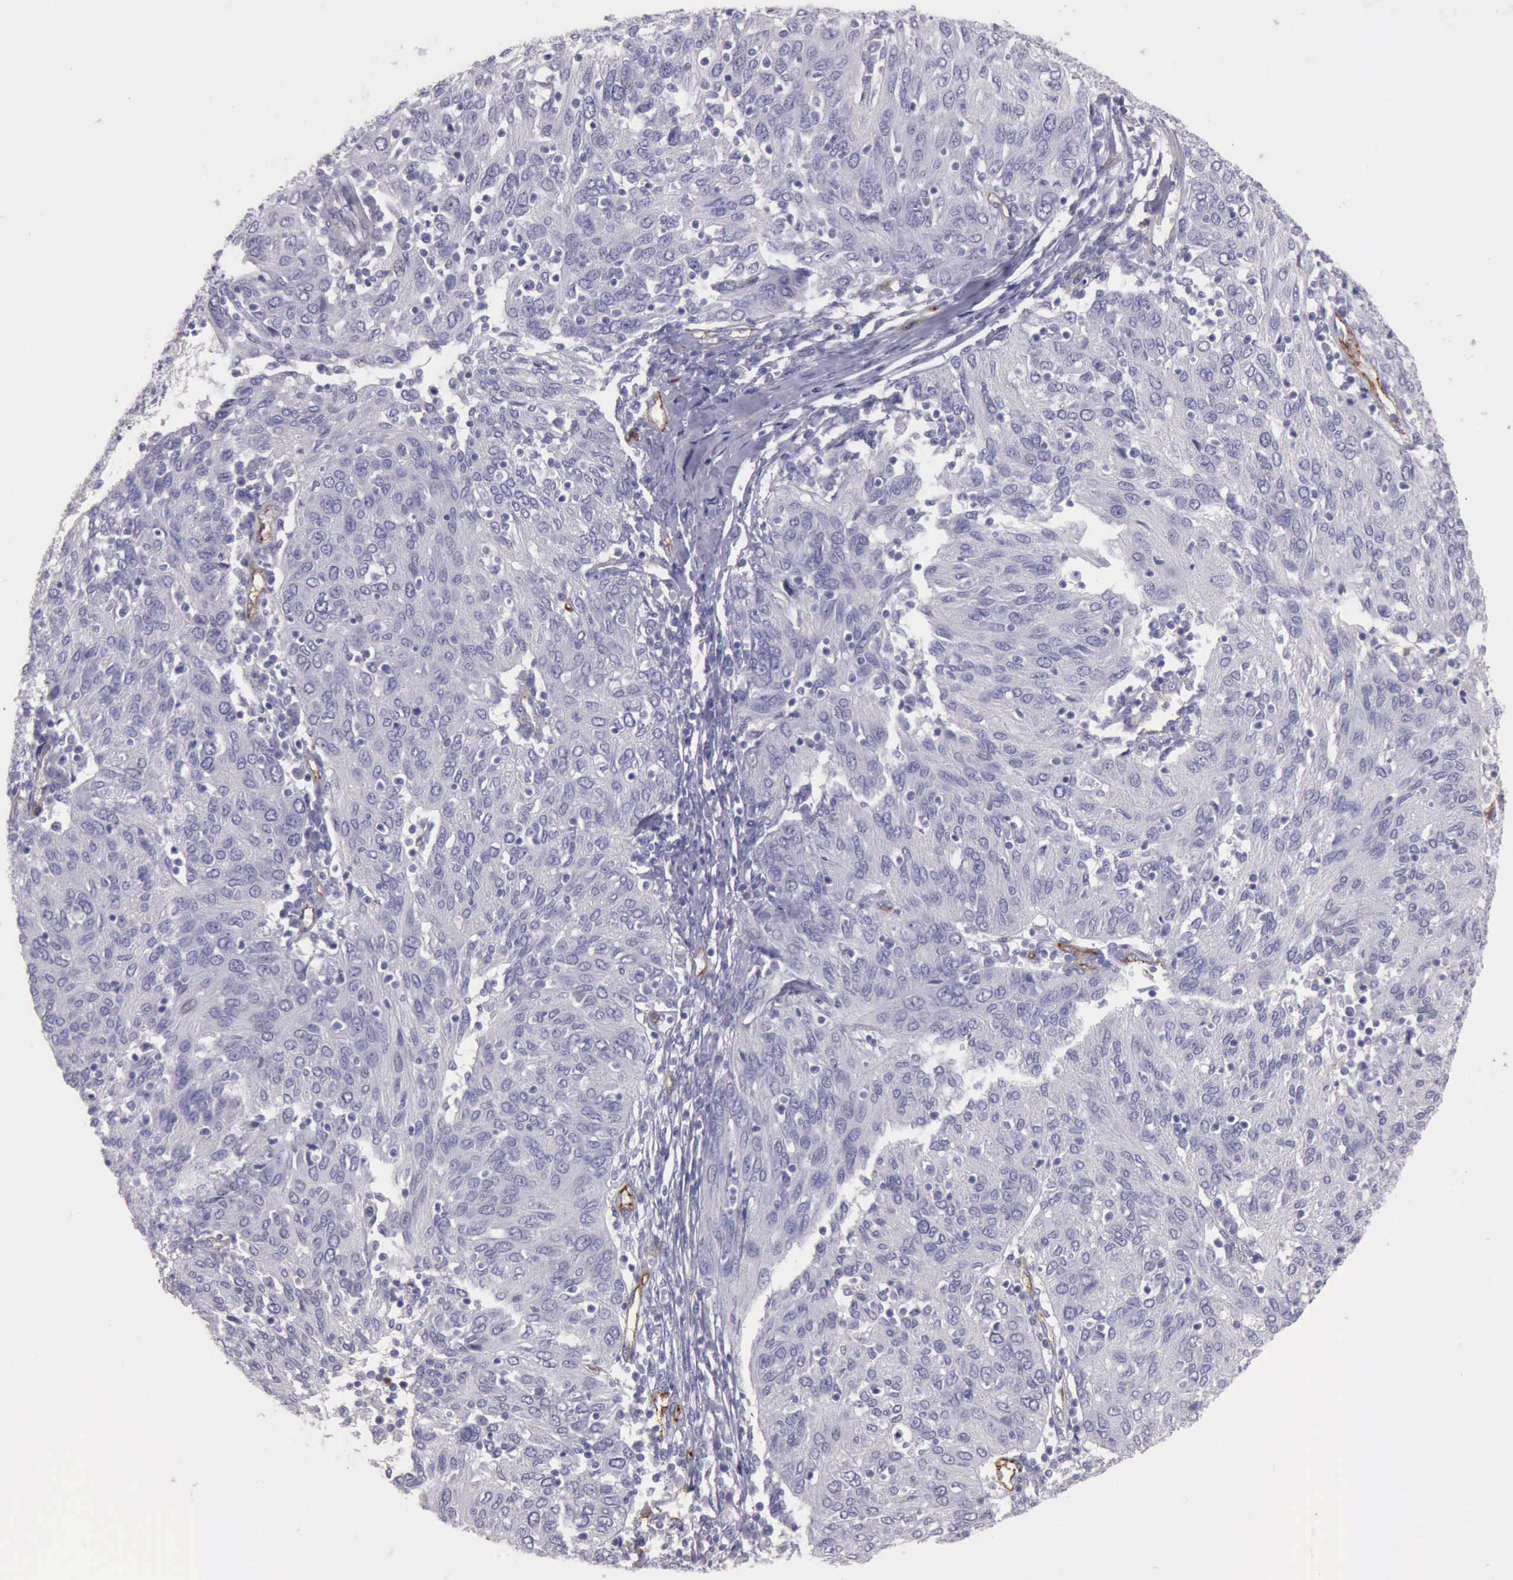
{"staining": {"intensity": "negative", "quantity": "none", "location": "none"}, "tissue": "ovarian cancer", "cell_type": "Tumor cells", "image_type": "cancer", "snomed": [{"axis": "morphology", "description": "Carcinoma, endometroid"}, {"axis": "topography", "description": "Ovary"}], "caption": "A micrograph of ovarian endometroid carcinoma stained for a protein exhibits no brown staining in tumor cells.", "gene": "TCEANC", "patient": {"sex": "female", "age": 50}}